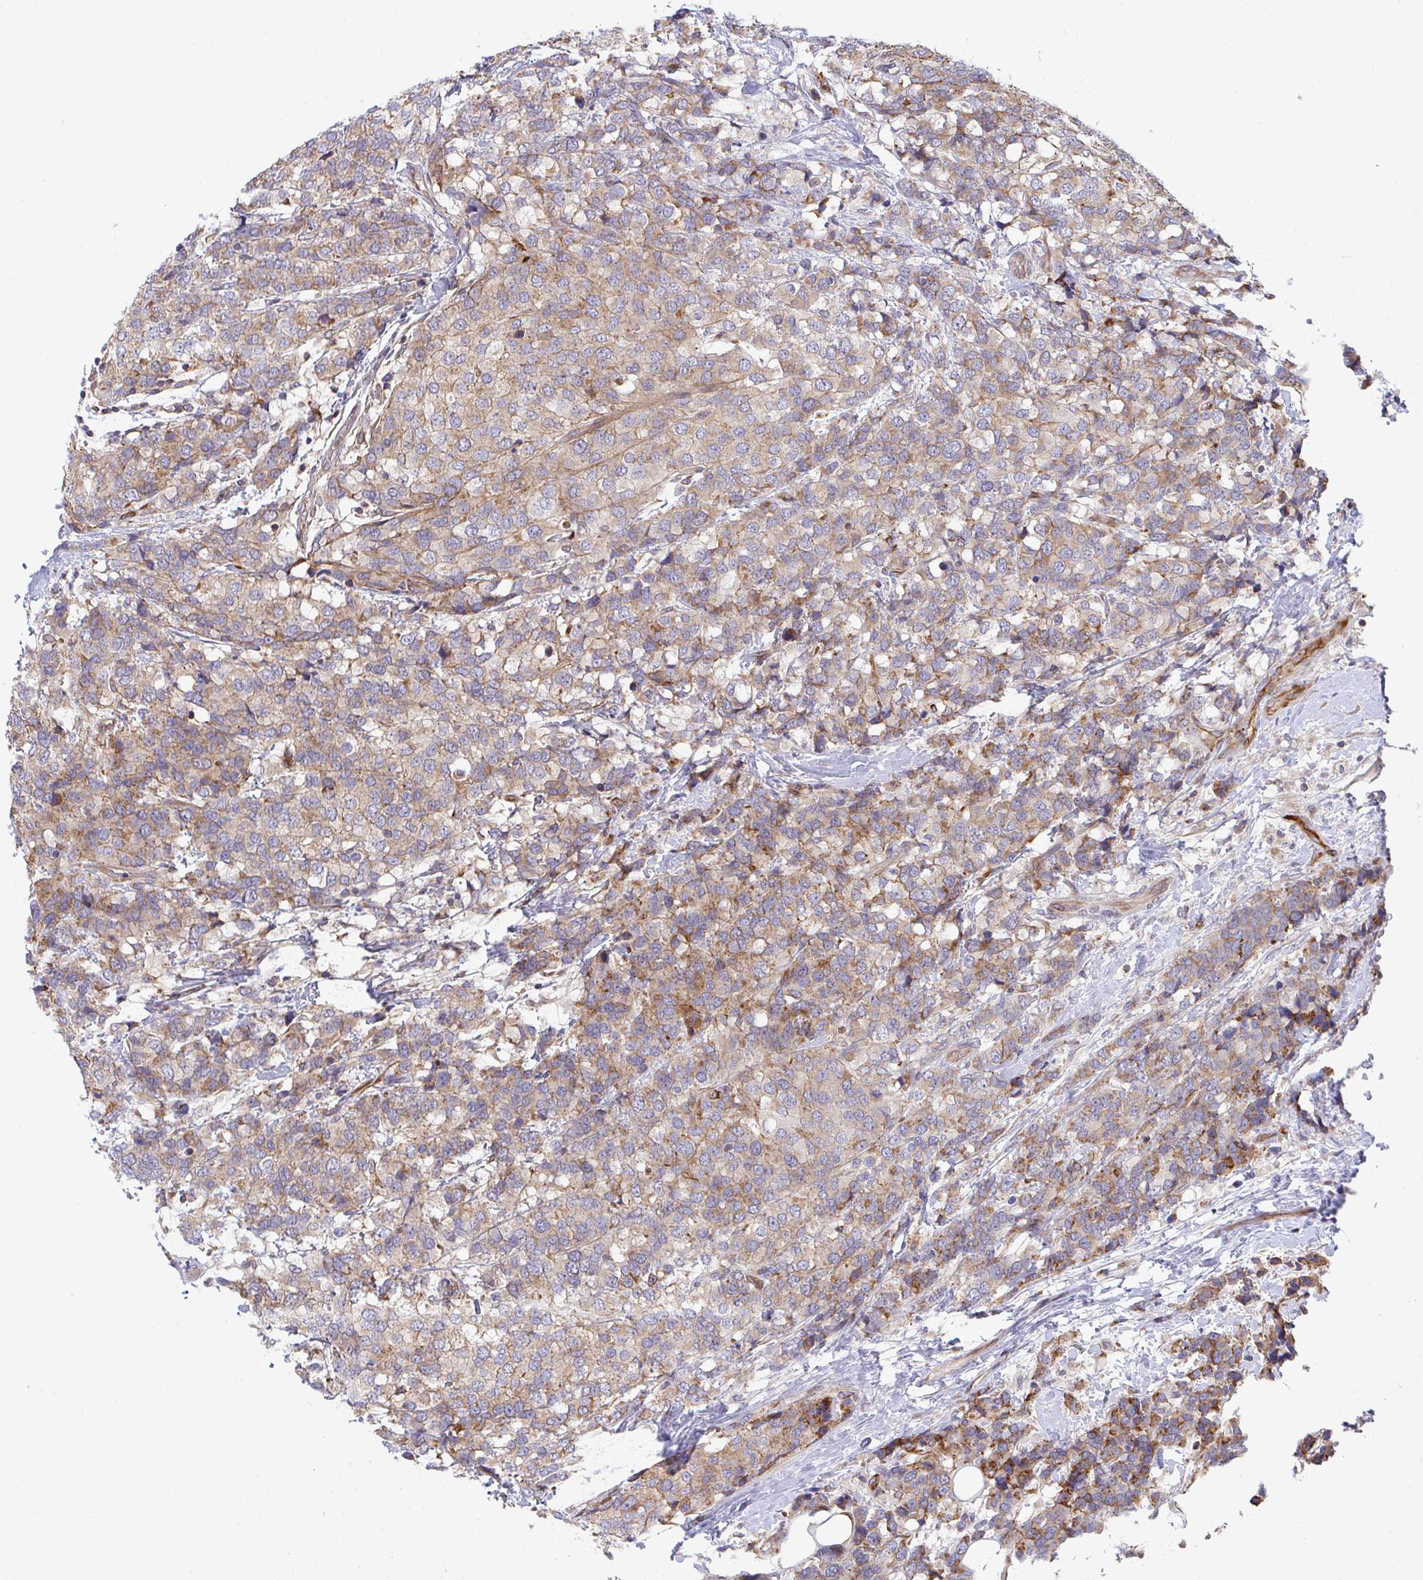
{"staining": {"intensity": "moderate", "quantity": "25%-75%", "location": "cytoplasmic/membranous"}, "tissue": "breast cancer", "cell_type": "Tumor cells", "image_type": "cancer", "snomed": [{"axis": "morphology", "description": "Lobular carcinoma"}, {"axis": "topography", "description": "Breast"}], "caption": "A brown stain highlights moderate cytoplasmic/membranous expression of a protein in breast lobular carcinoma tumor cells. (brown staining indicates protein expression, while blue staining denotes nuclei).", "gene": "EIF1AD", "patient": {"sex": "female", "age": 59}}